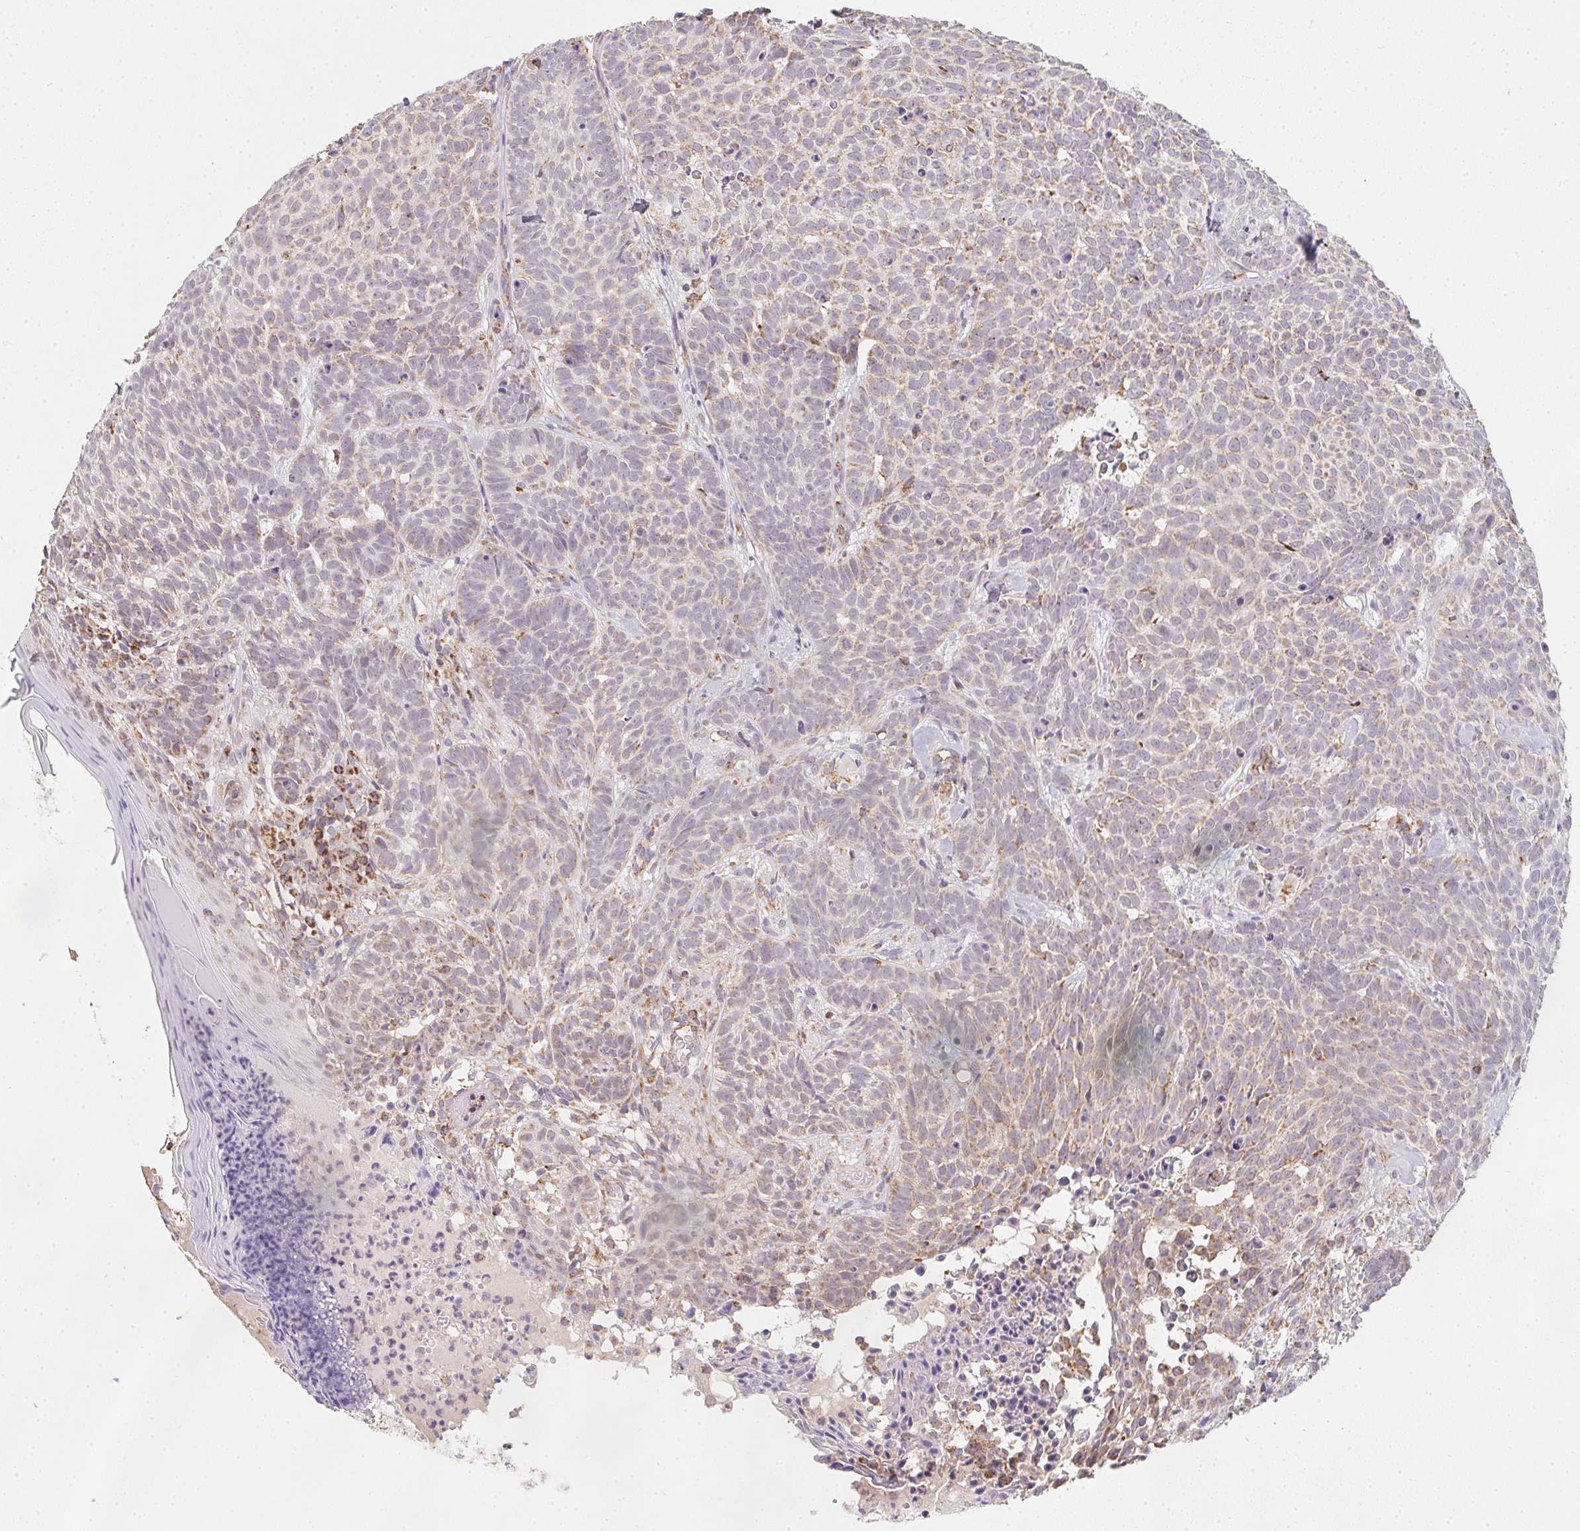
{"staining": {"intensity": "moderate", "quantity": "<25%", "location": "cytoplasmic/membranous"}, "tissue": "skin cancer", "cell_type": "Tumor cells", "image_type": "cancer", "snomed": [{"axis": "morphology", "description": "Basal cell carcinoma"}, {"axis": "topography", "description": "Skin"}], "caption": "The micrograph shows a brown stain indicating the presence of a protein in the cytoplasmic/membranous of tumor cells in skin basal cell carcinoma.", "gene": "NDUFS6", "patient": {"sex": "male", "age": 90}}